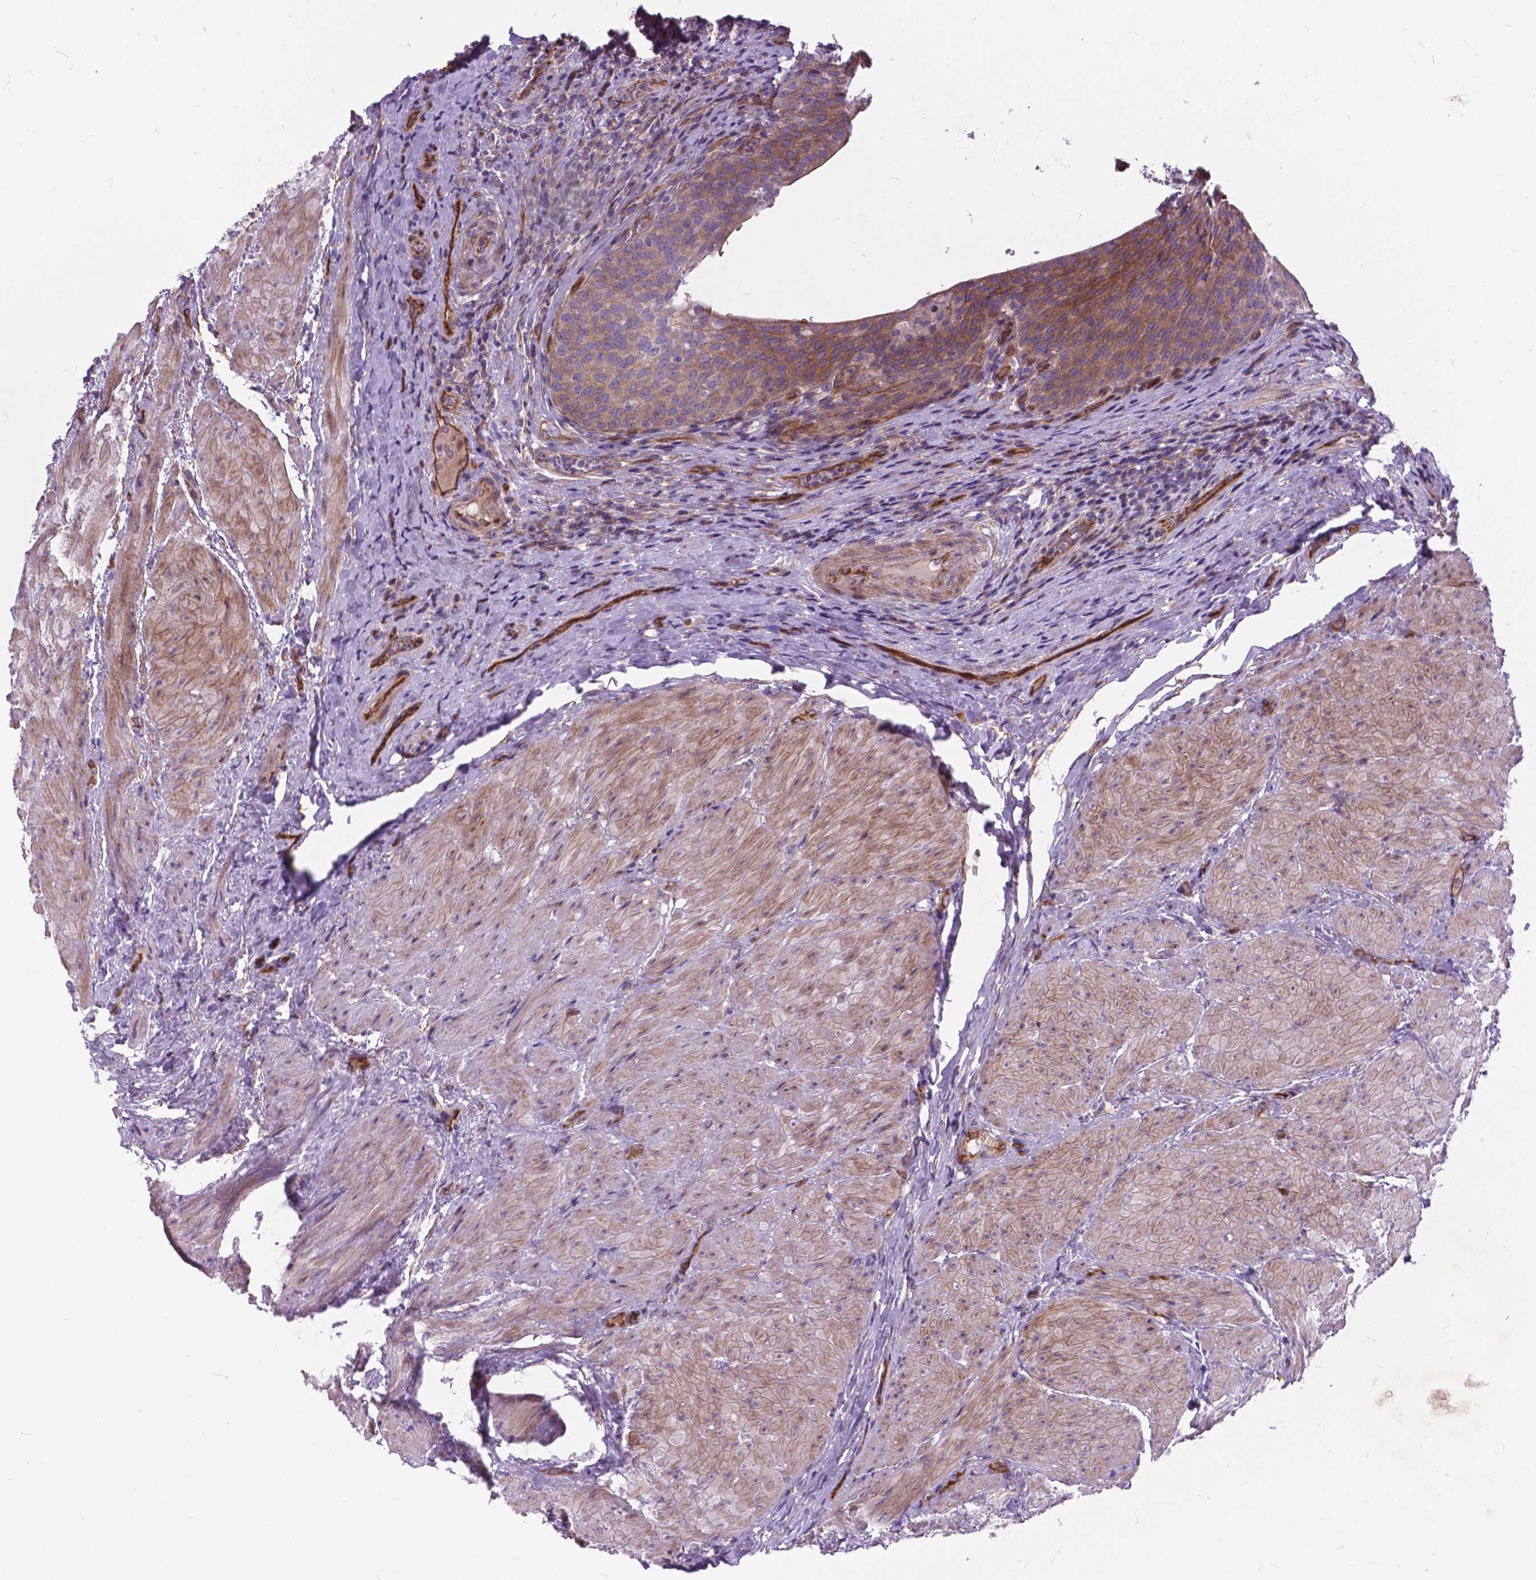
{"staining": {"intensity": "moderate", "quantity": ">75%", "location": "cytoplasmic/membranous"}, "tissue": "urinary bladder", "cell_type": "Urothelial cells", "image_type": "normal", "snomed": [{"axis": "morphology", "description": "Normal tissue, NOS"}, {"axis": "topography", "description": "Urinary bladder"}, {"axis": "topography", "description": "Peripheral nerve tissue"}], "caption": "Urinary bladder stained with immunohistochemistry (IHC) exhibits moderate cytoplasmic/membranous expression in about >75% of urothelial cells.", "gene": "FLT4", "patient": {"sex": "male", "age": 66}}